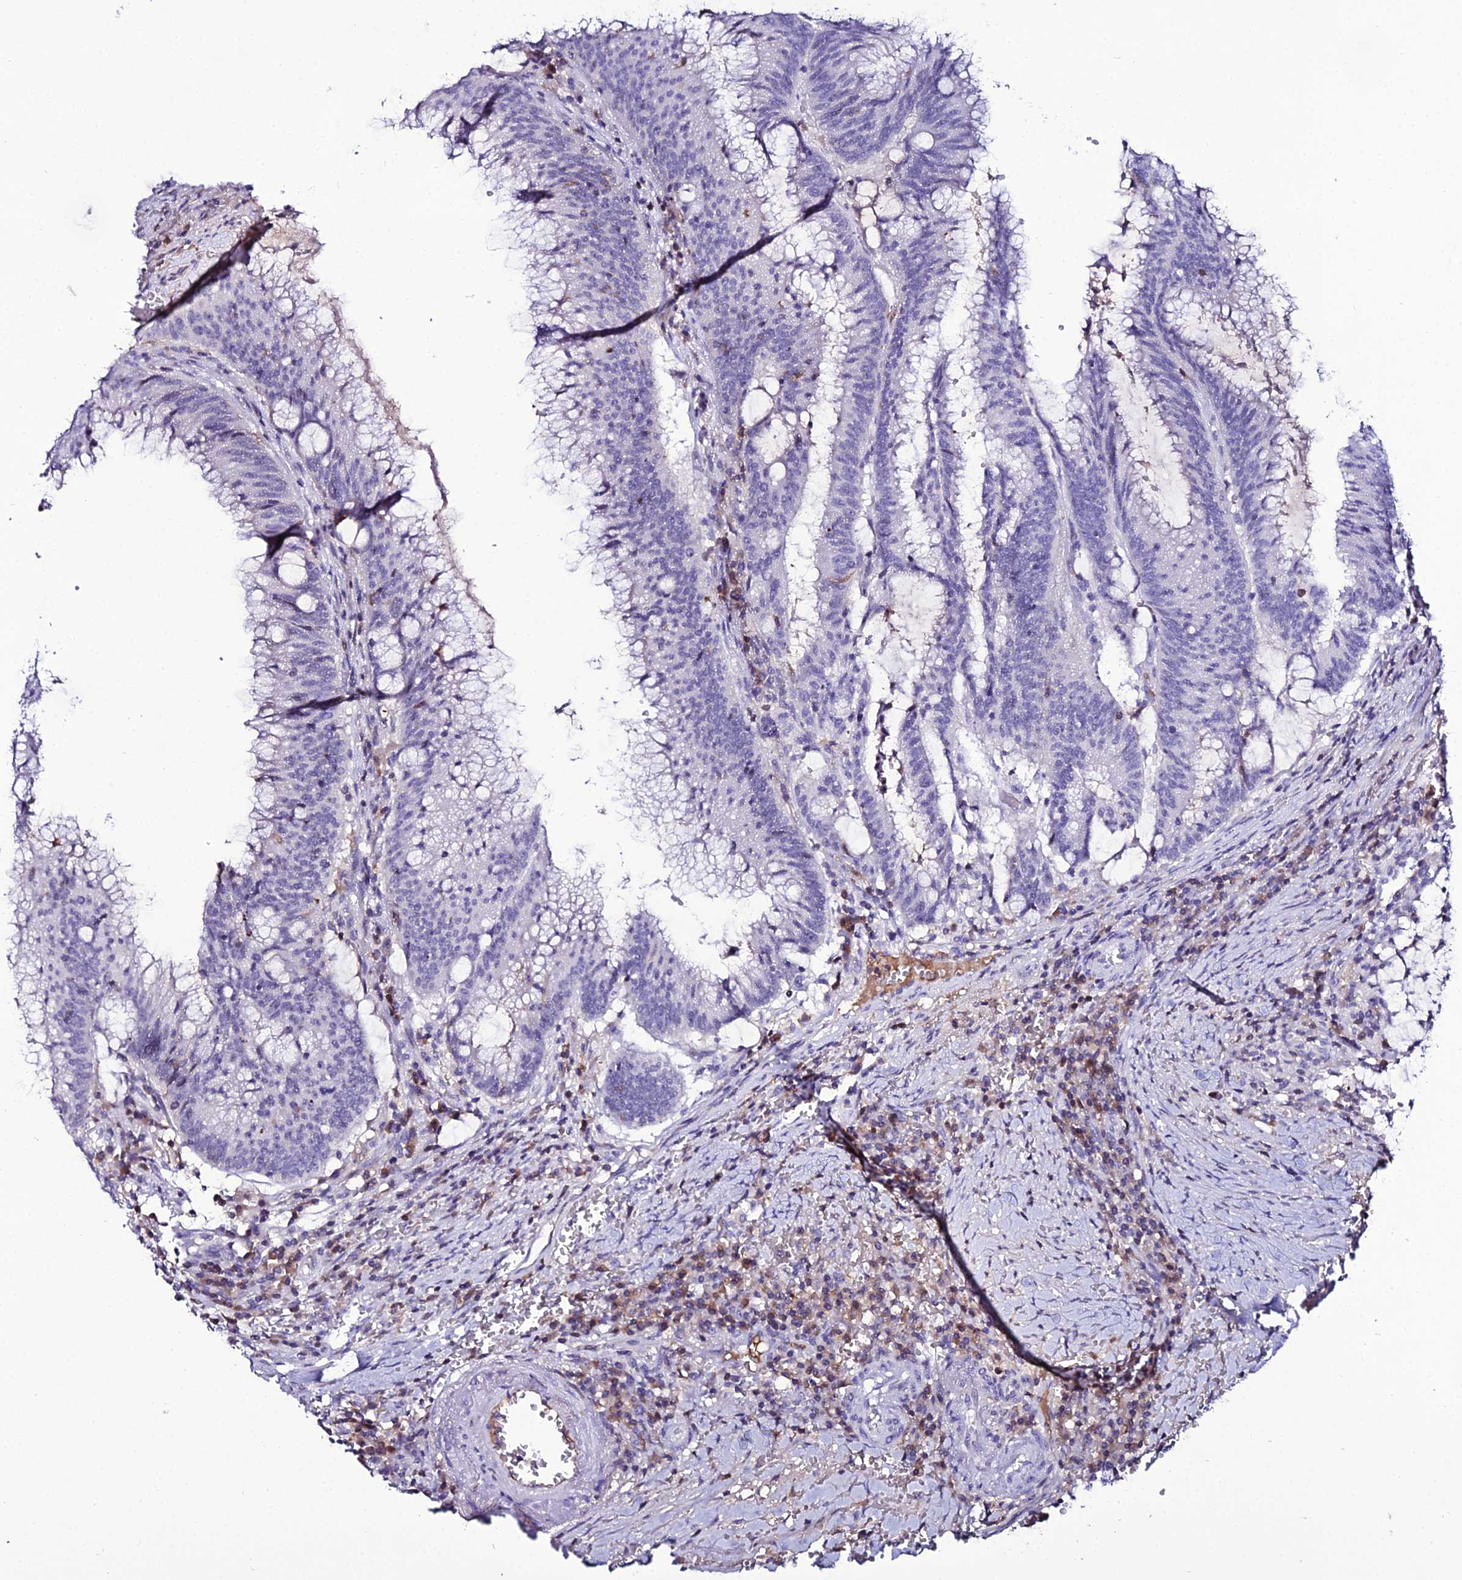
{"staining": {"intensity": "negative", "quantity": "none", "location": "none"}, "tissue": "colorectal cancer", "cell_type": "Tumor cells", "image_type": "cancer", "snomed": [{"axis": "morphology", "description": "Adenocarcinoma, NOS"}, {"axis": "topography", "description": "Rectum"}], "caption": "Immunohistochemistry photomicrograph of adenocarcinoma (colorectal) stained for a protein (brown), which reveals no staining in tumor cells.", "gene": "DEFB132", "patient": {"sex": "female", "age": 77}}